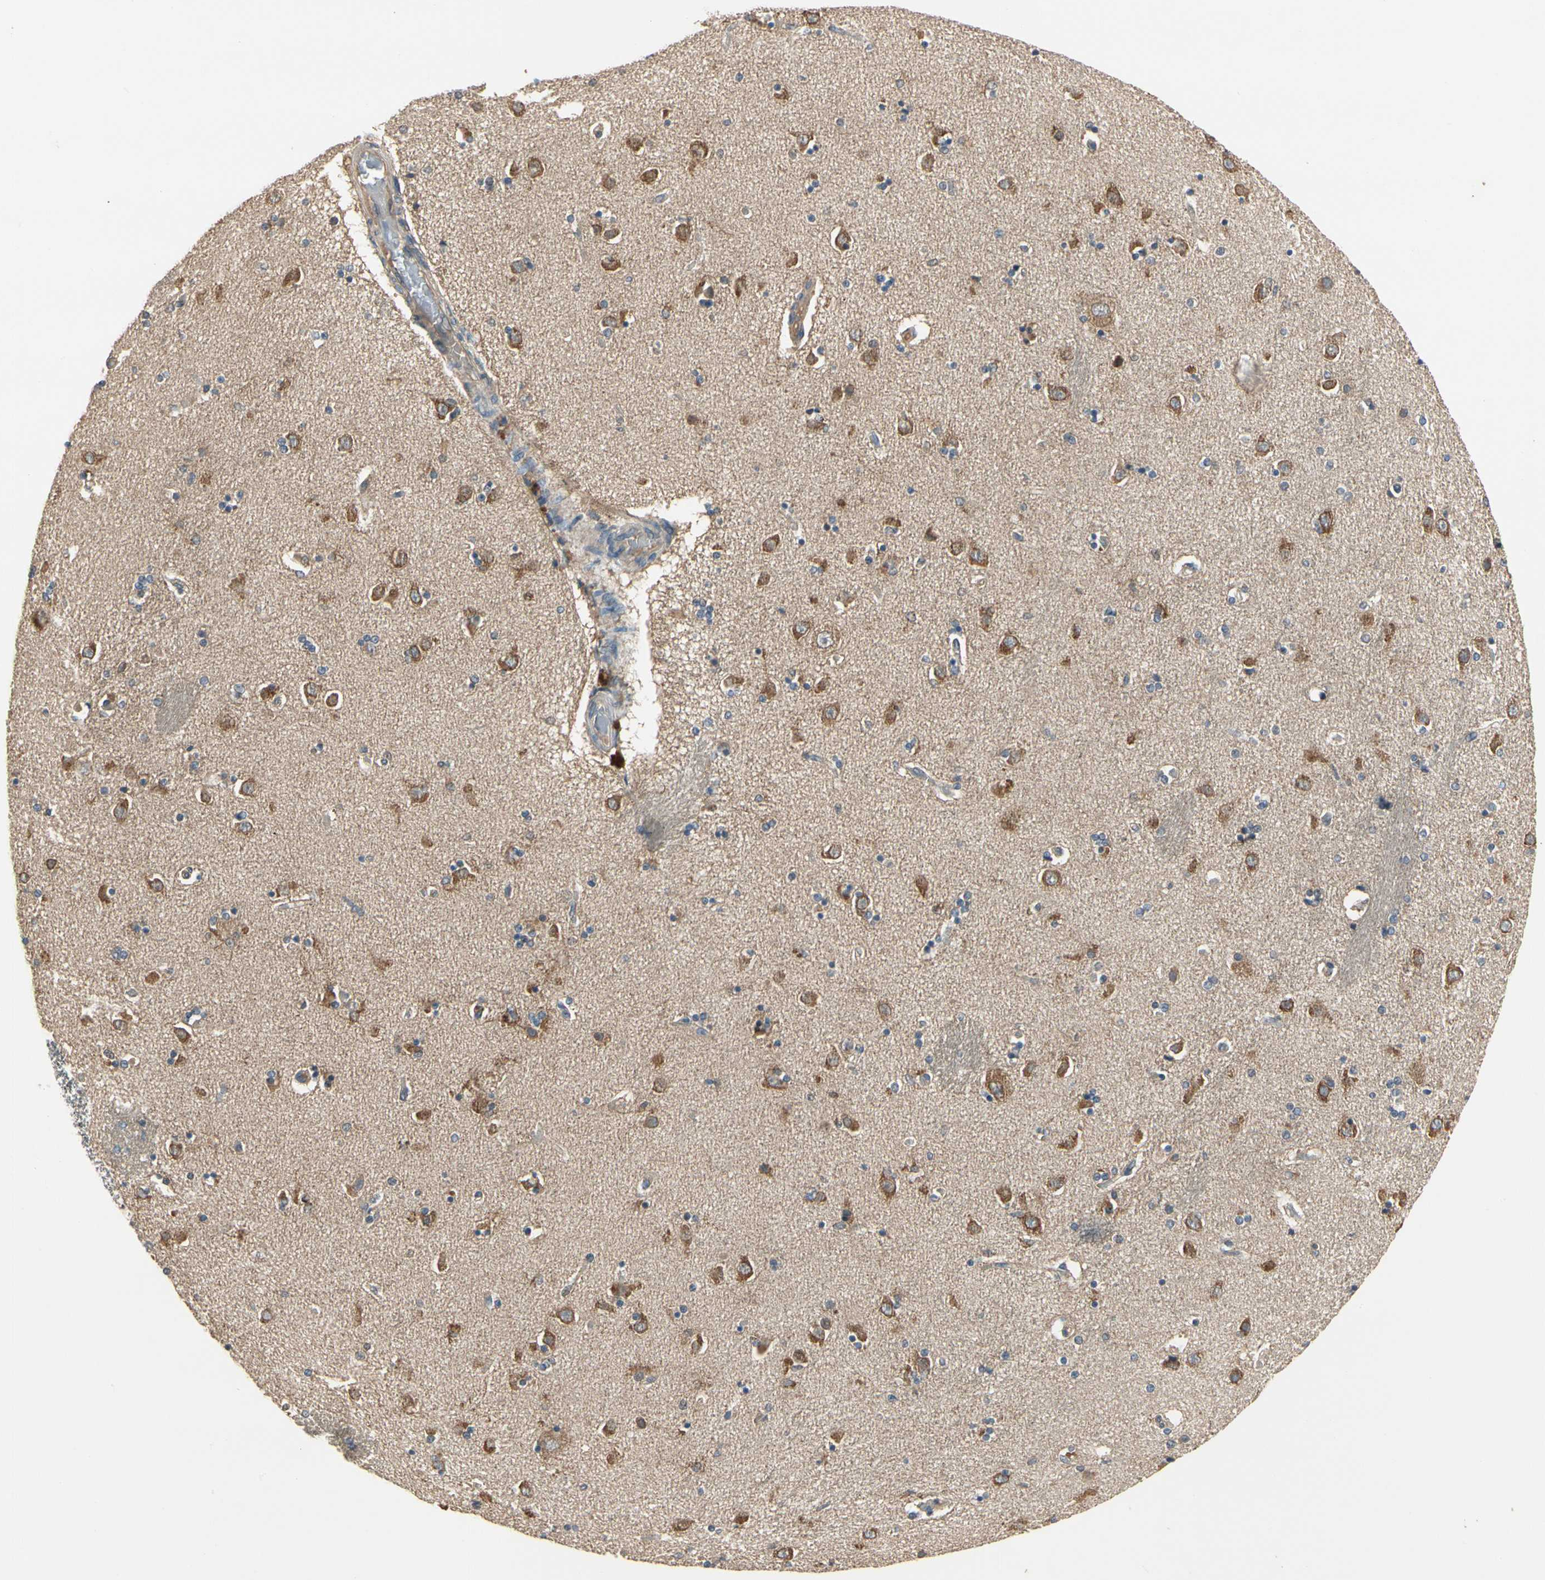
{"staining": {"intensity": "negative", "quantity": "none", "location": "none"}, "tissue": "caudate", "cell_type": "Glial cells", "image_type": "normal", "snomed": [{"axis": "morphology", "description": "Normal tissue, NOS"}, {"axis": "topography", "description": "Lateral ventricle wall"}], "caption": "Protein analysis of benign caudate exhibits no significant staining in glial cells.", "gene": "CGREF1", "patient": {"sex": "female", "age": 54}}